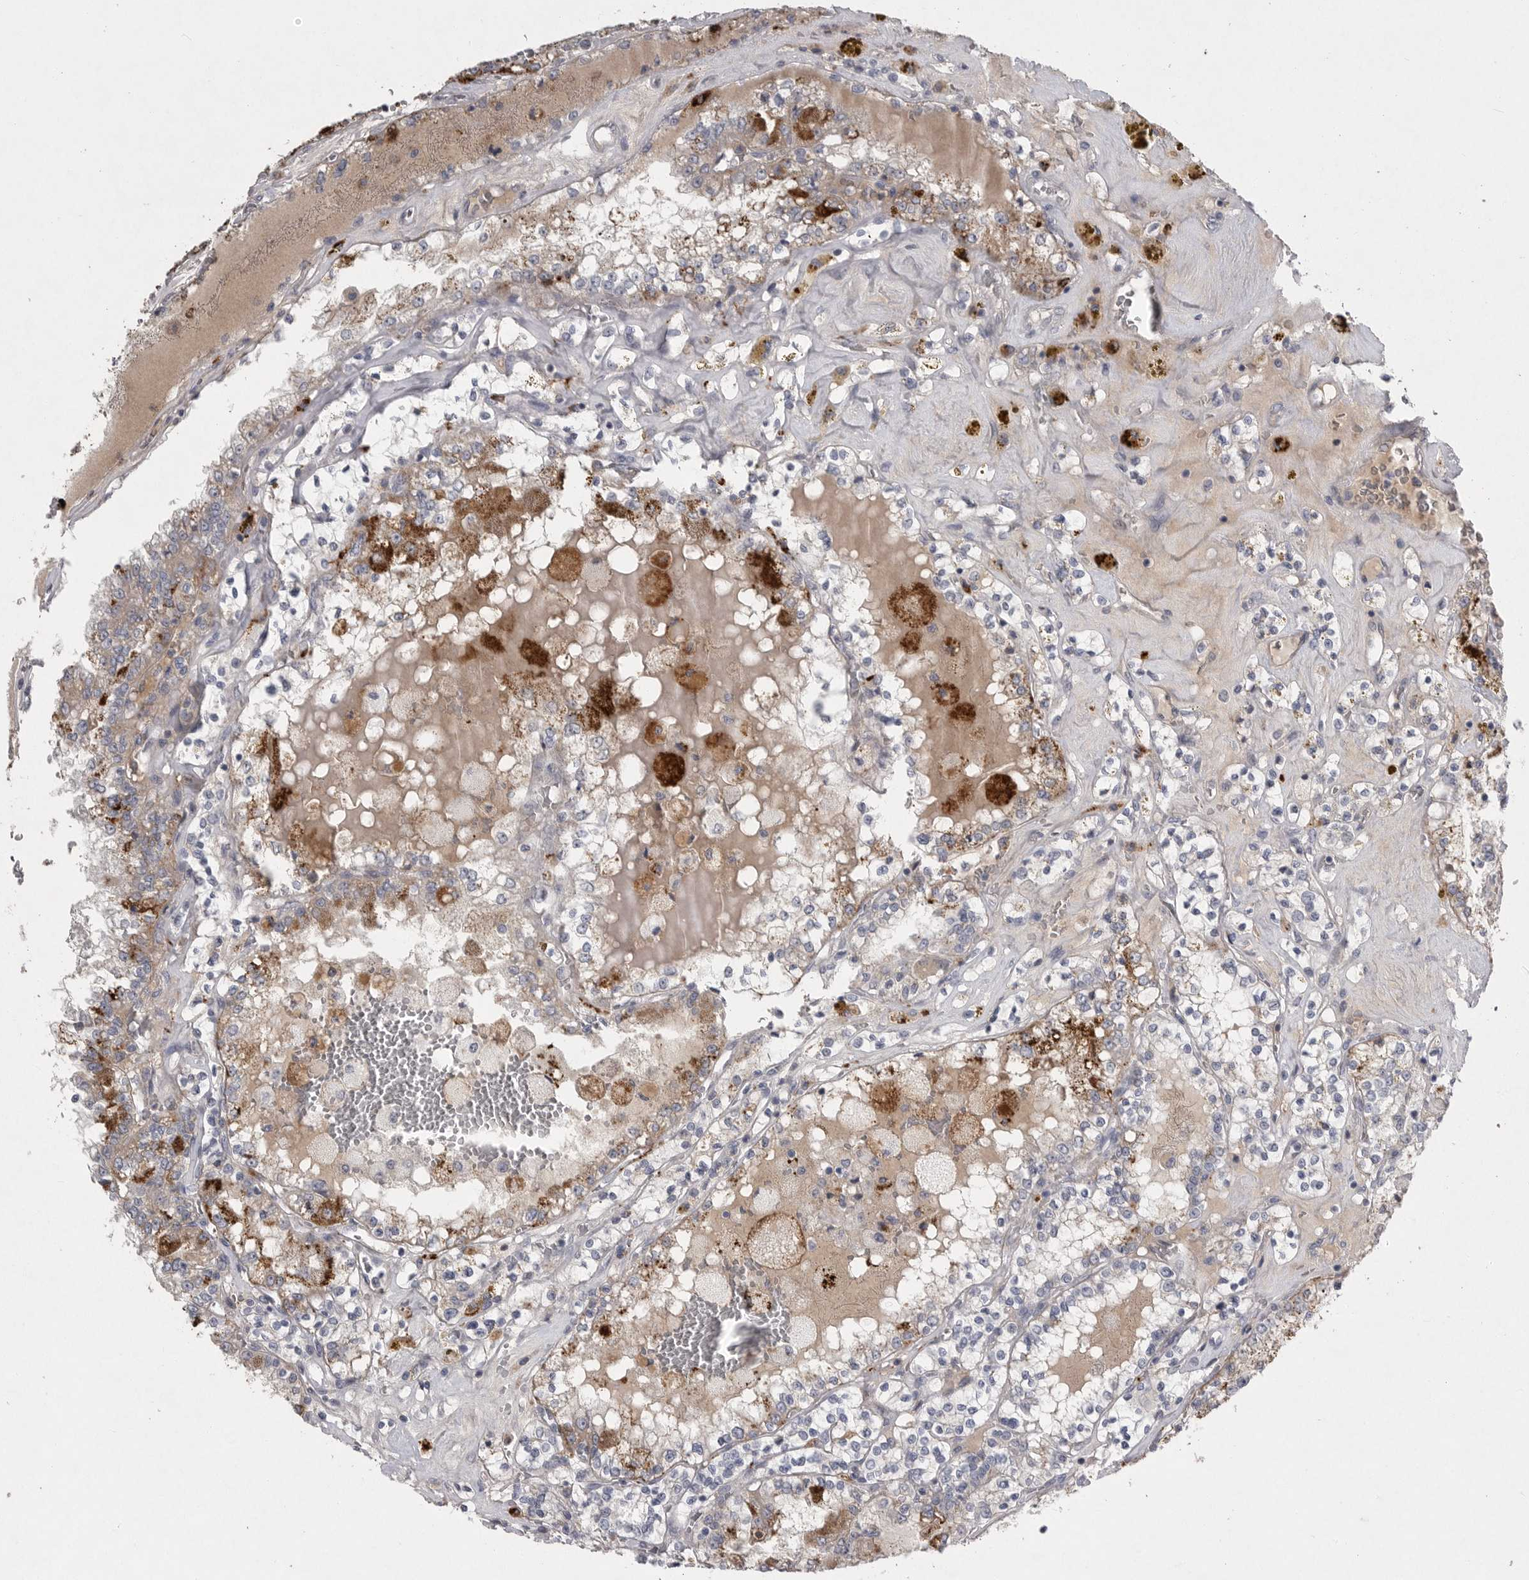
{"staining": {"intensity": "negative", "quantity": "none", "location": "none"}, "tissue": "renal cancer", "cell_type": "Tumor cells", "image_type": "cancer", "snomed": [{"axis": "morphology", "description": "Adenocarcinoma, NOS"}, {"axis": "topography", "description": "Kidney"}], "caption": "Tumor cells are negative for brown protein staining in renal cancer.", "gene": "CRP", "patient": {"sex": "female", "age": 56}}